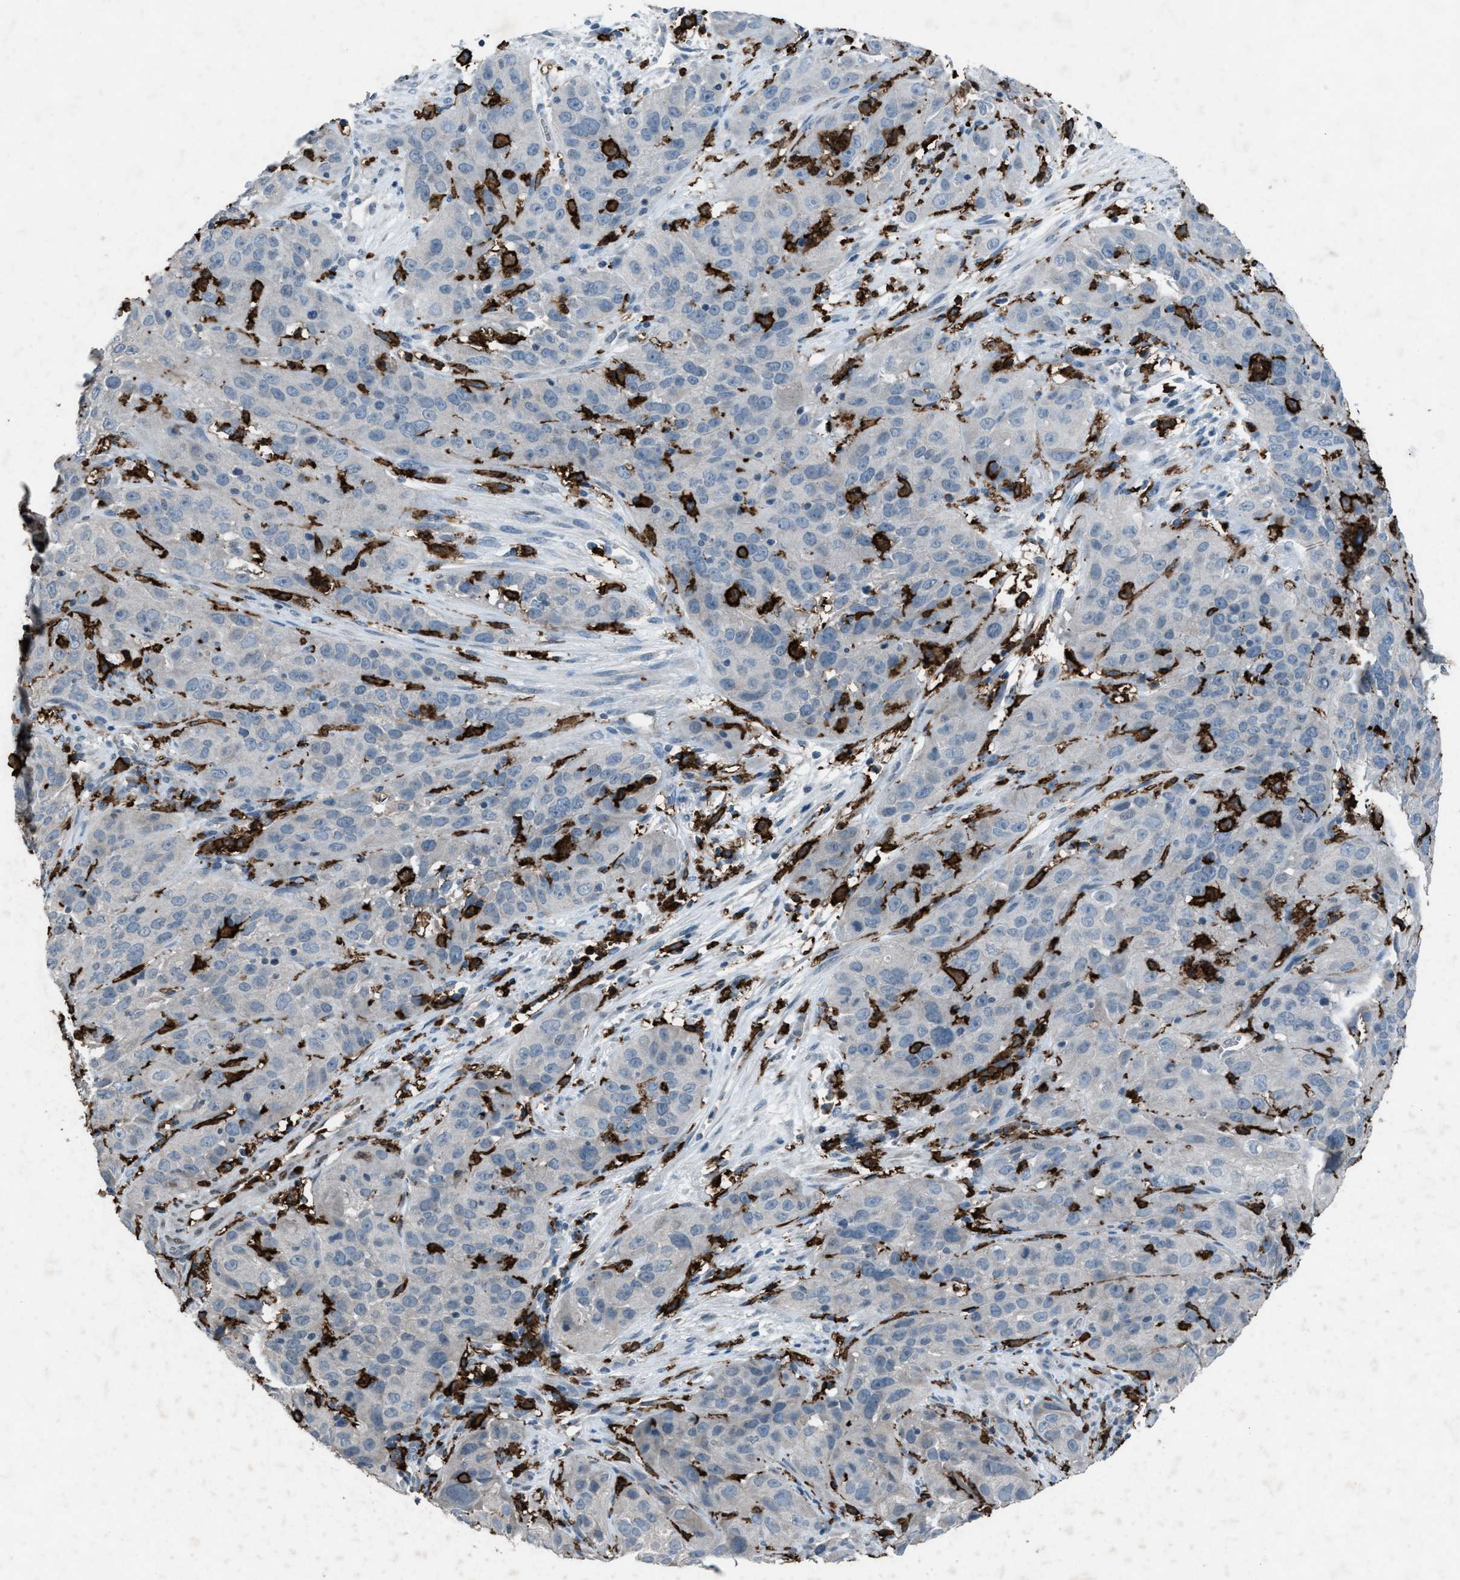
{"staining": {"intensity": "negative", "quantity": "none", "location": "none"}, "tissue": "cervical cancer", "cell_type": "Tumor cells", "image_type": "cancer", "snomed": [{"axis": "morphology", "description": "Squamous cell carcinoma, NOS"}, {"axis": "topography", "description": "Cervix"}], "caption": "The immunohistochemistry (IHC) micrograph has no significant staining in tumor cells of squamous cell carcinoma (cervical) tissue.", "gene": "FCER1G", "patient": {"sex": "female", "age": 32}}